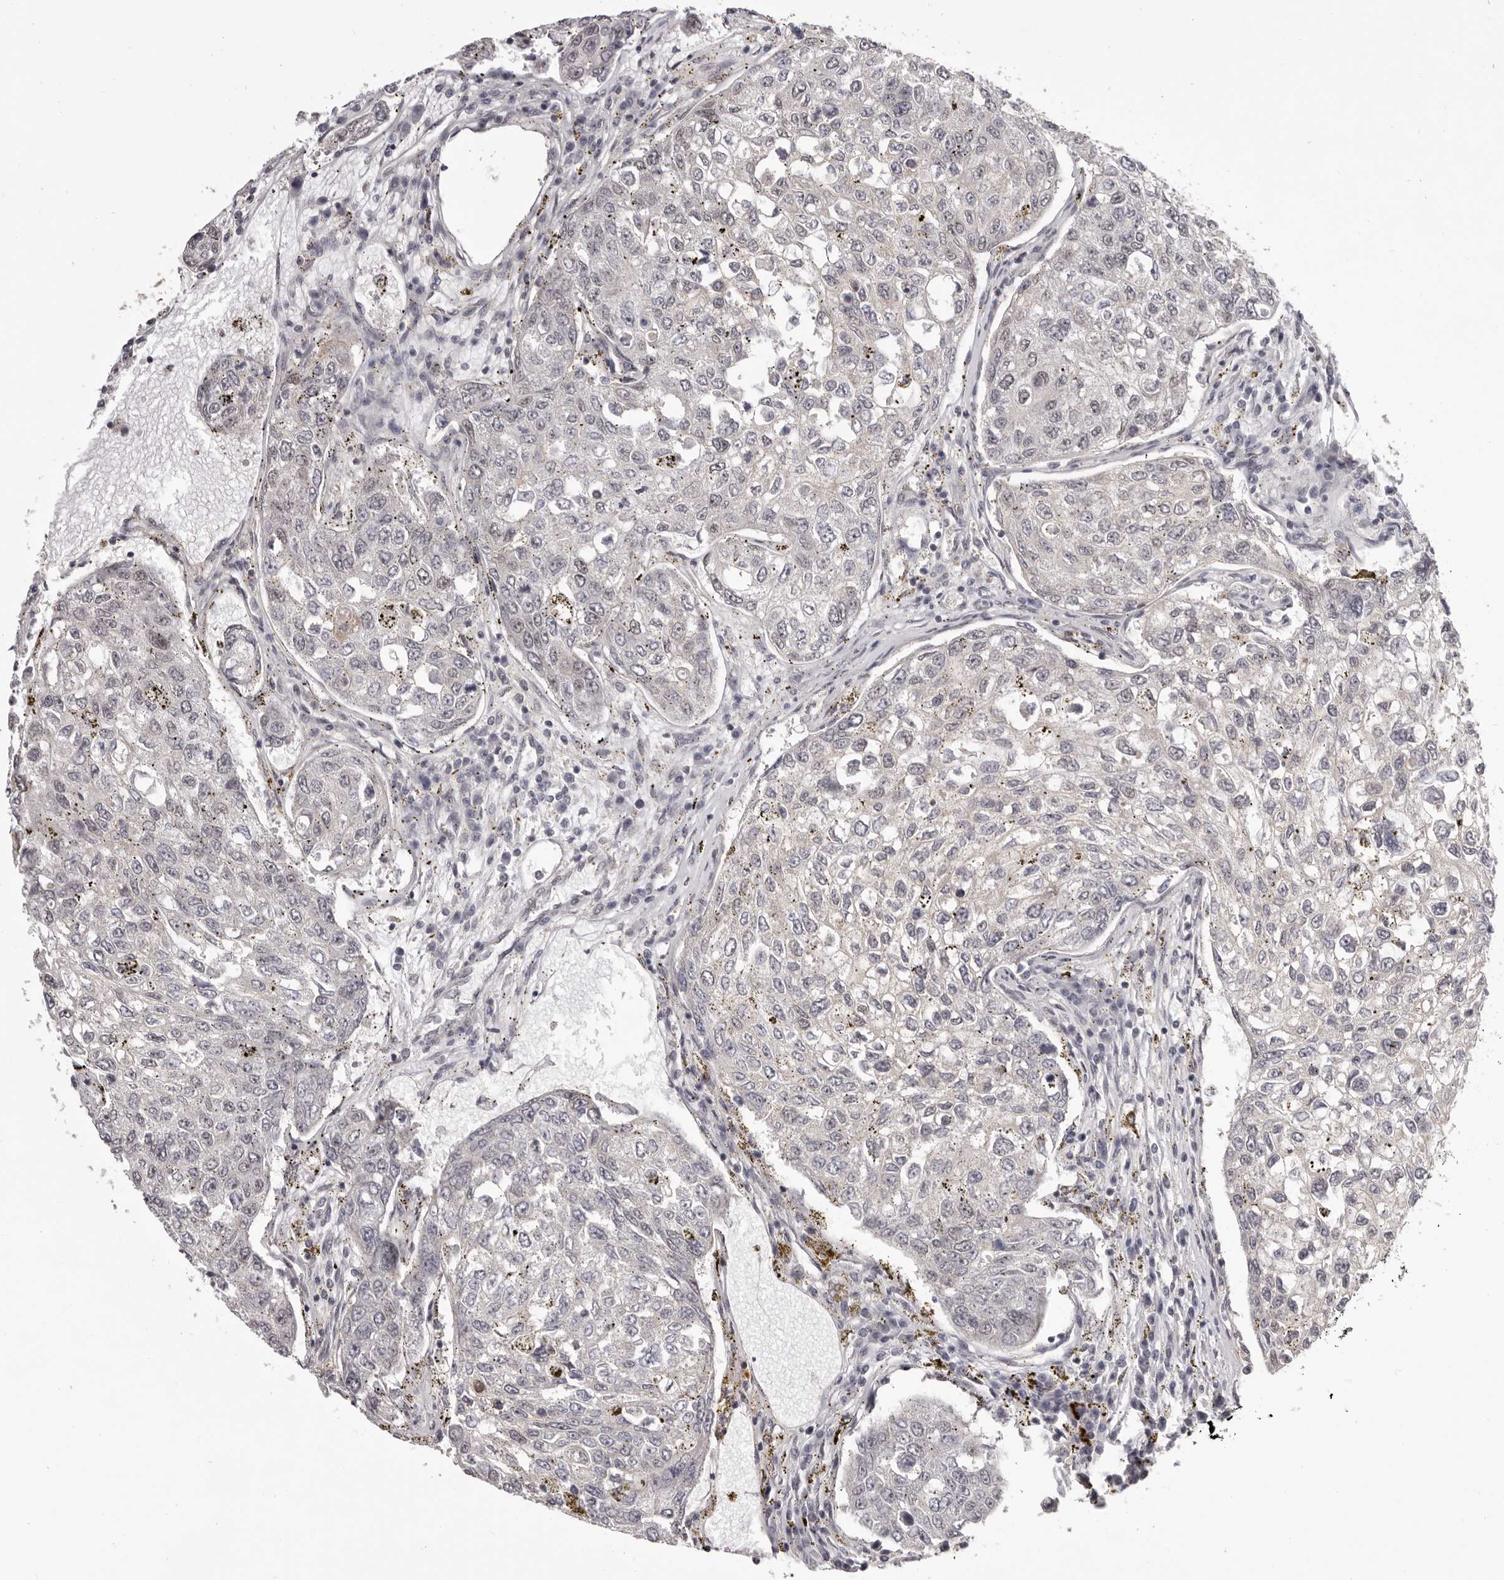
{"staining": {"intensity": "negative", "quantity": "none", "location": "none"}, "tissue": "urothelial cancer", "cell_type": "Tumor cells", "image_type": "cancer", "snomed": [{"axis": "morphology", "description": "Urothelial carcinoma, High grade"}, {"axis": "topography", "description": "Lymph node"}, {"axis": "topography", "description": "Urinary bladder"}], "caption": "Tumor cells are negative for brown protein staining in urothelial cancer.", "gene": "RNF2", "patient": {"sex": "male", "age": 51}}